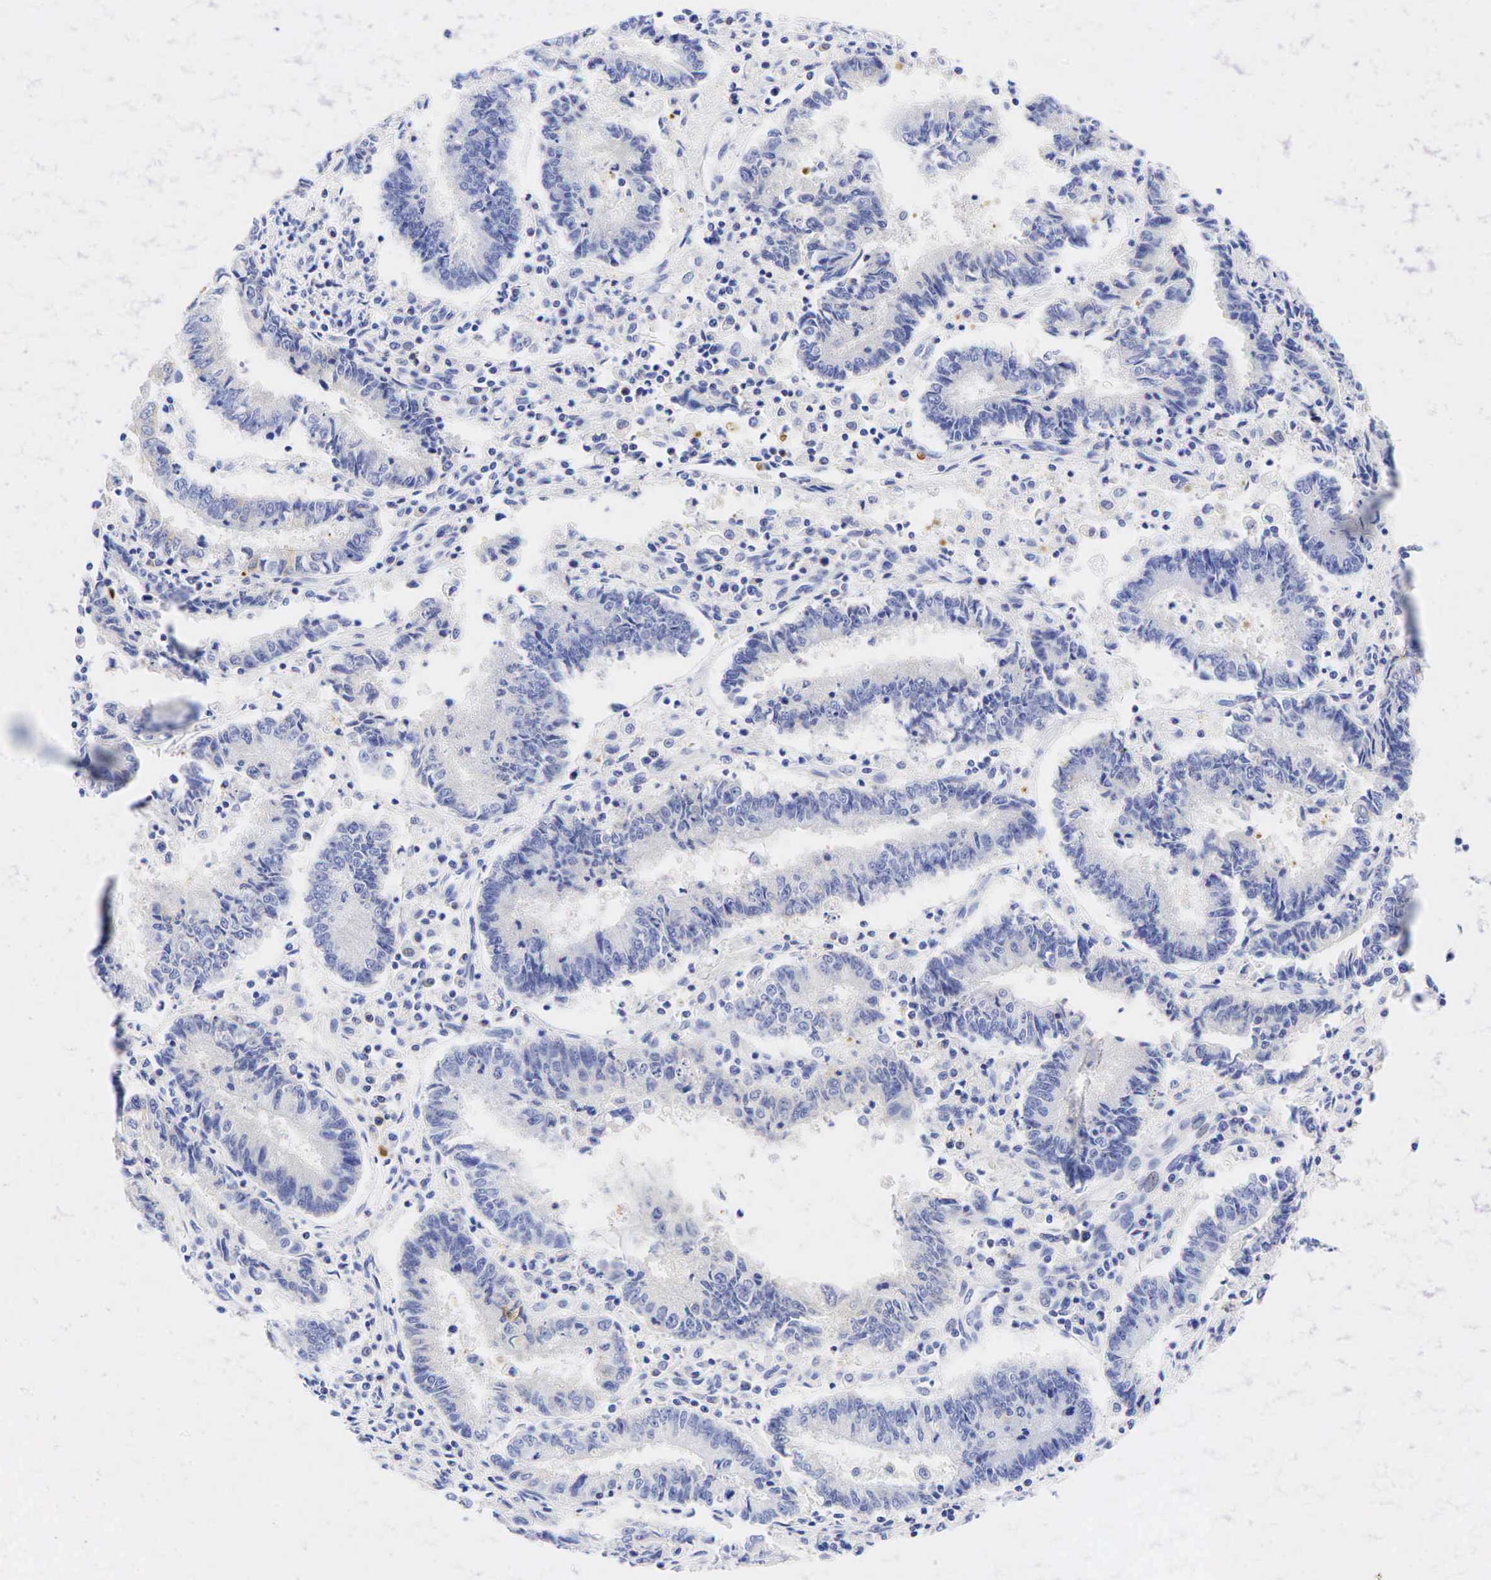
{"staining": {"intensity": "negative", "quantity": "none", "location": "none"}, "tissue": "endometrial cancer", "cell_type": "Tumor cells", "image_type": "cancer", "snomed": [{"axis": "morphology", "description": "Adenocarcinoma, NOS"}, {"axis": "topography", "description": "Endometrium"}], "caption": "Tumor cells show no significant expression in endometrial adenocarcinoma.", "gene": "TNFRSF8", "patient": {"sex": "female", "age": 75}}